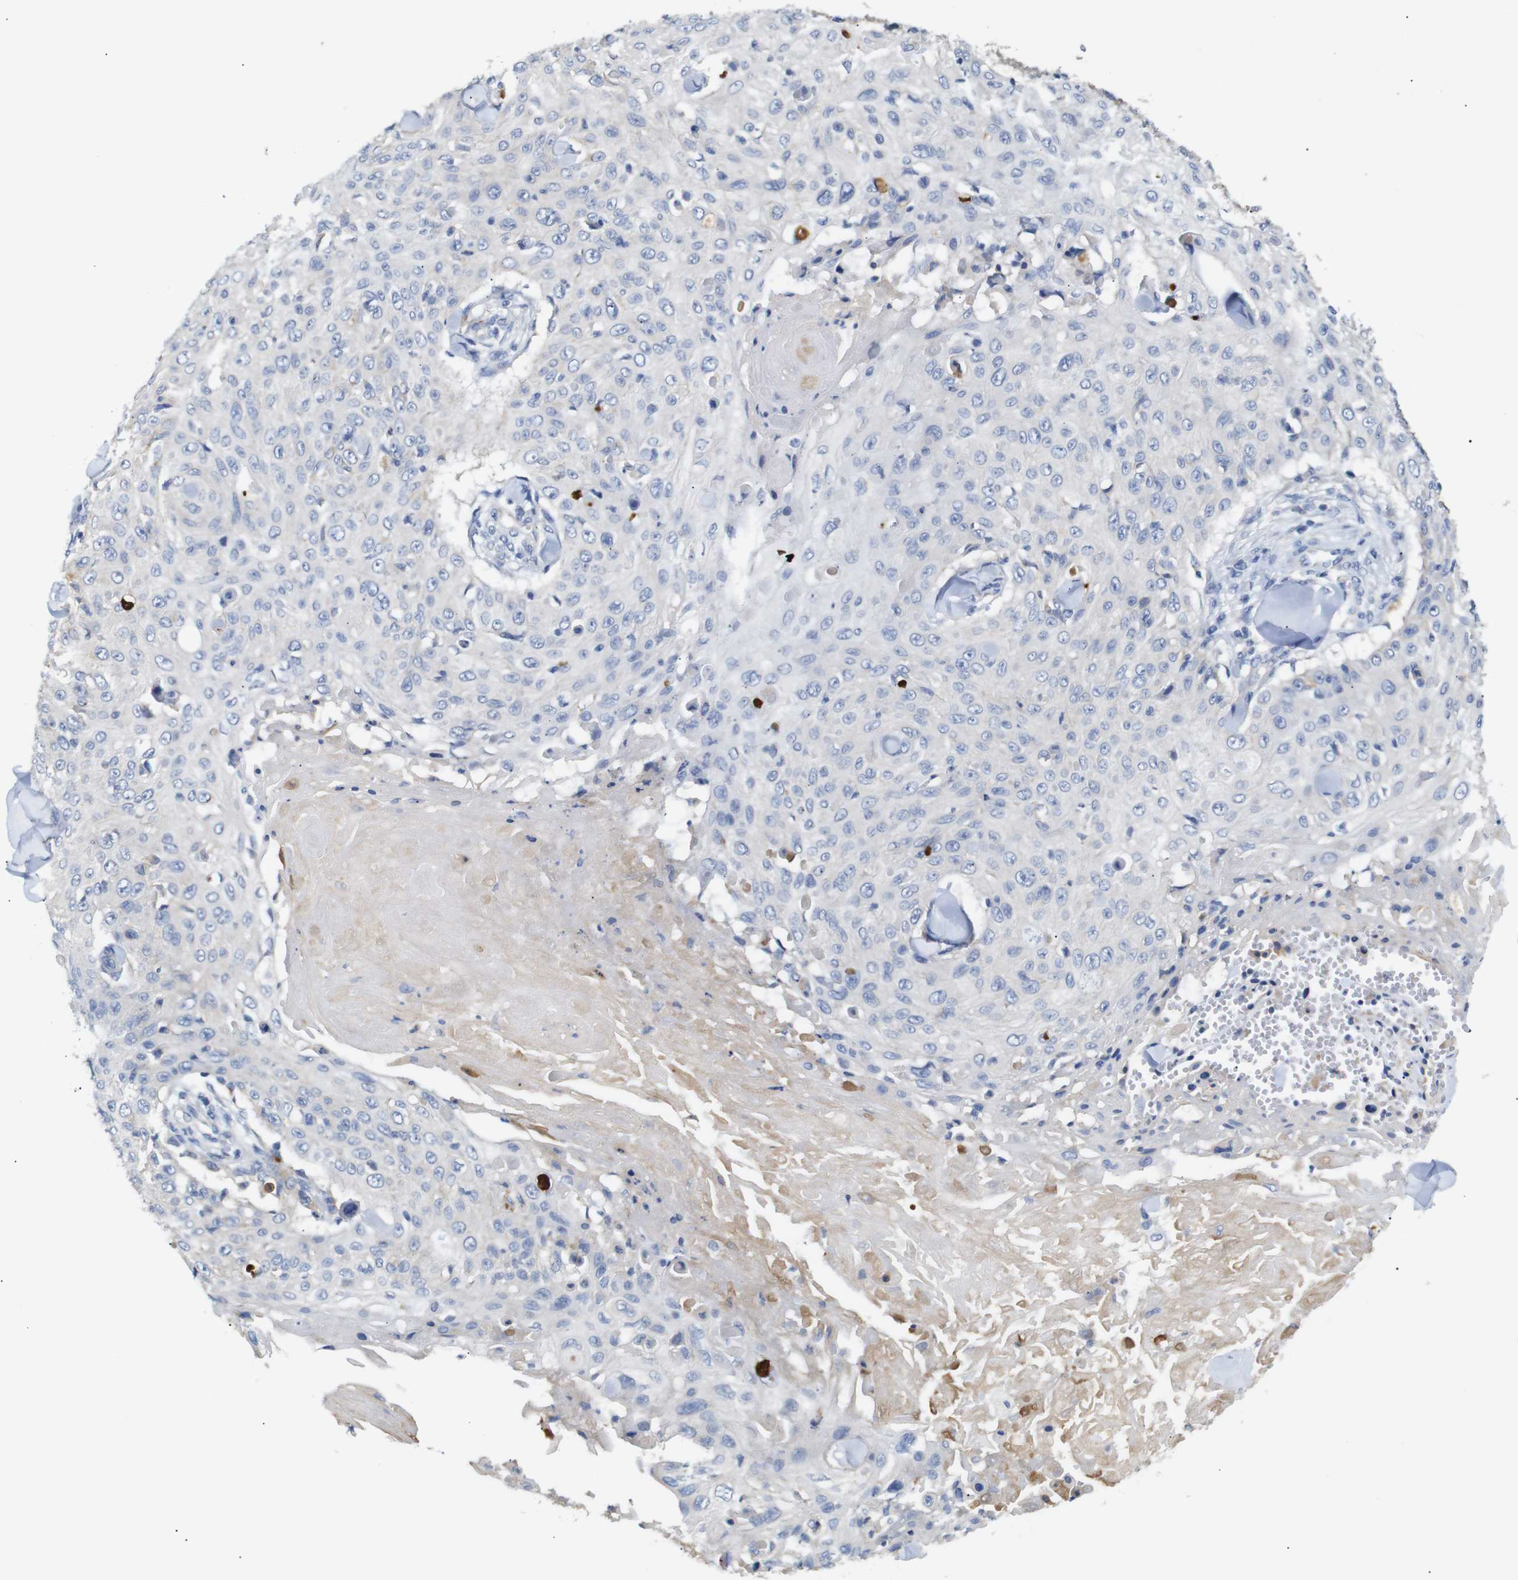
{"staining": {"intensity": "negative", "quantity": "none", "location": "none"}, "tissue": "skin cancer", "cell_type": "Tumor cells", "image_type": "cancer", "snomed": [{"axis": "morphology", "description": "Squamous cell carcinoma, NOS"}, {"axis": "topography", "description": "Skin"}], "caption": "Image shows no protein positivity in tumor cells of squamous cell carcinoma (skin) tissue.", "gene": "ALOX15", "patient": {"sex": "male", "age": 86}}